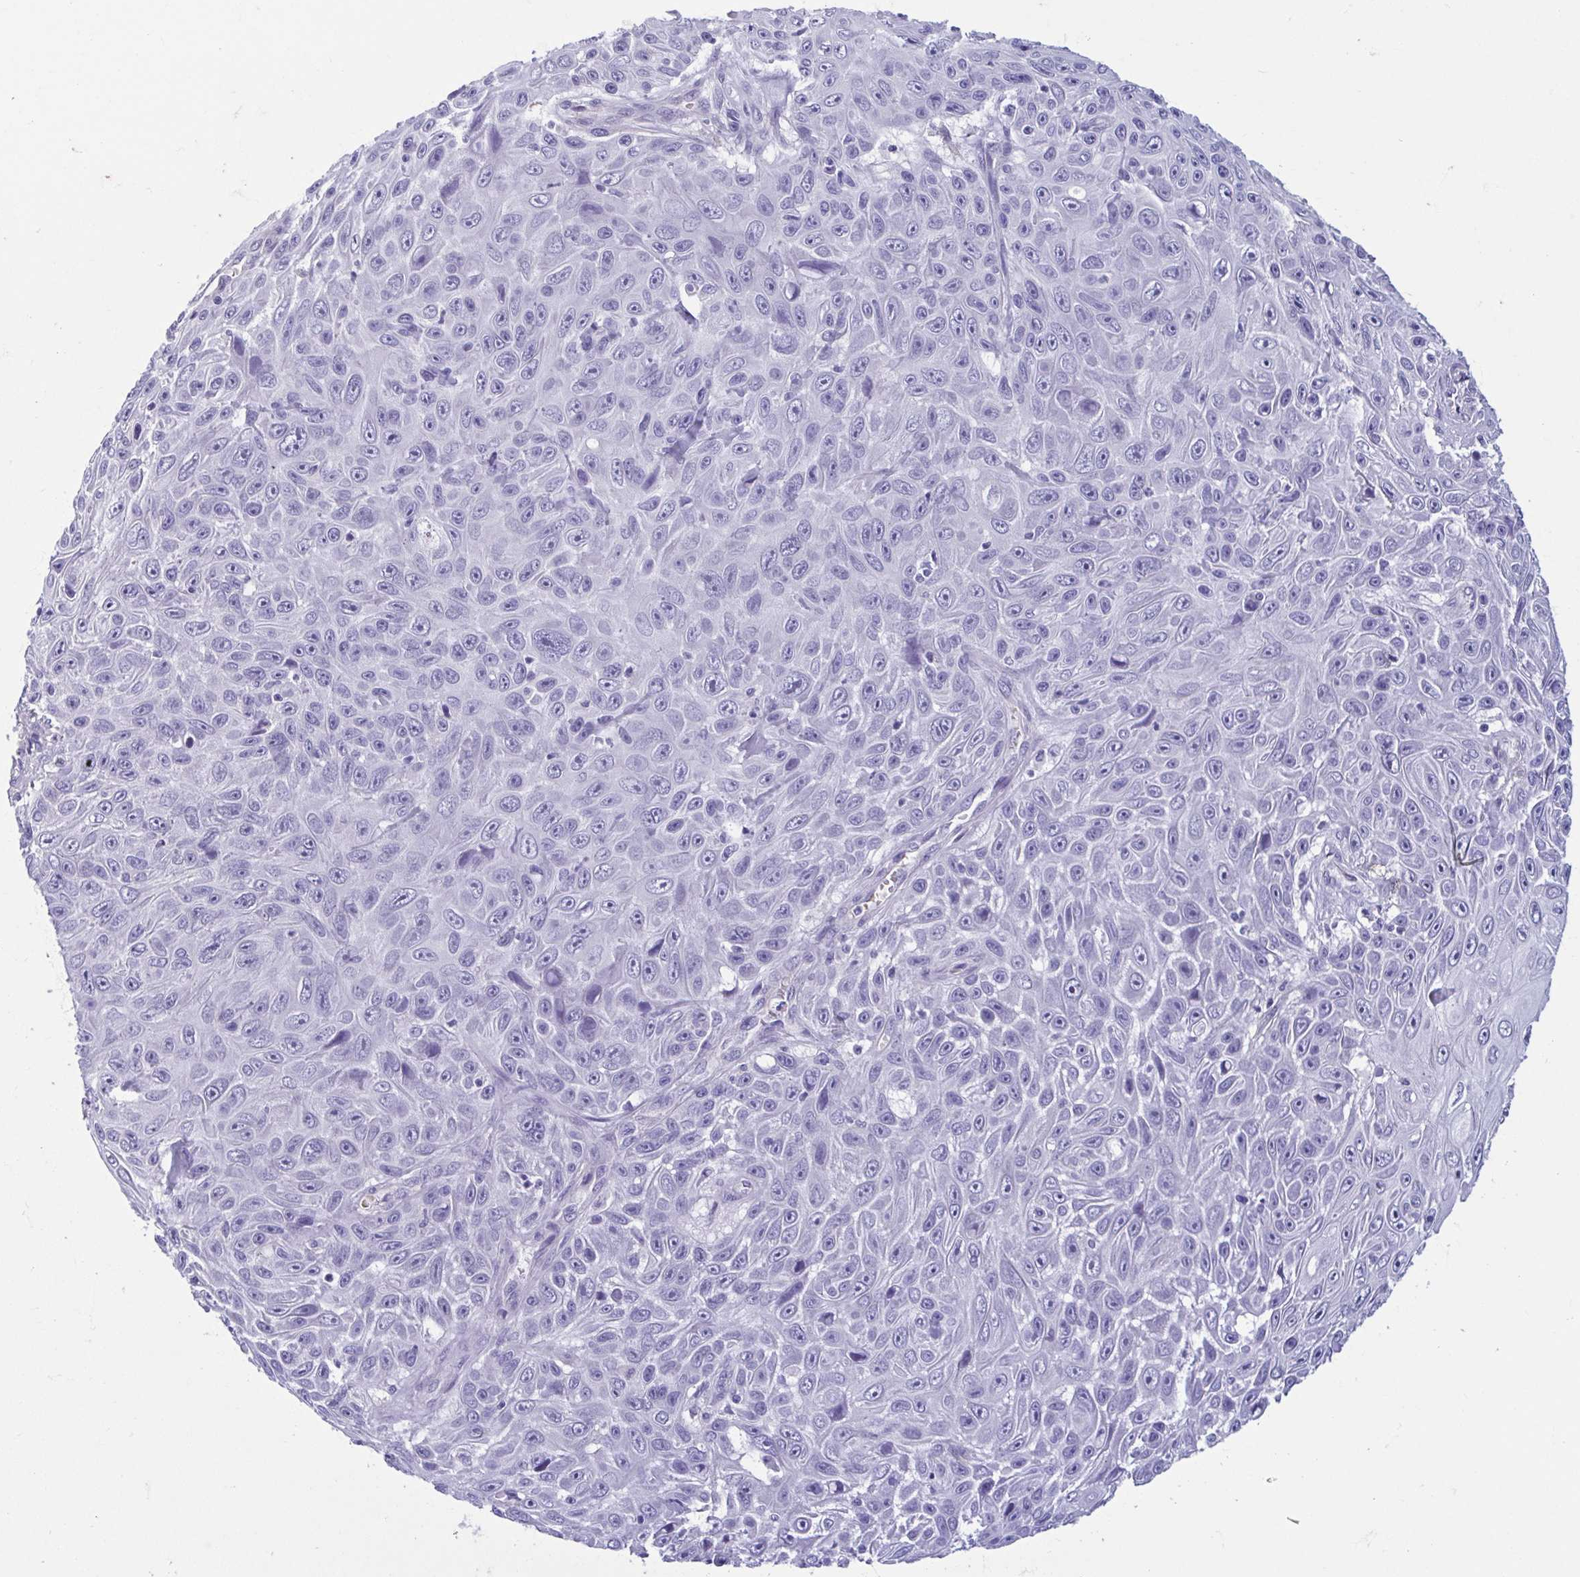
{"staining": {"intensity": "negative", "quantity": "none", "location": "none"}, "tissue": "skin cancer", "cell_type": "Tumor cells", "image_type": "cancer", "snomed": [{"axis": "morphology", "description": "Squamous cell carcinoma, NOS"}, {"axis": "topography", "description": "Skin"}], "caption": "A micrograph of skin cancer (squamous cell carcinoma) stained for a protein shows no brown staining in tumor cells.", "gene": "MORC4", "patient": {"sex": "male", "age": 82}}